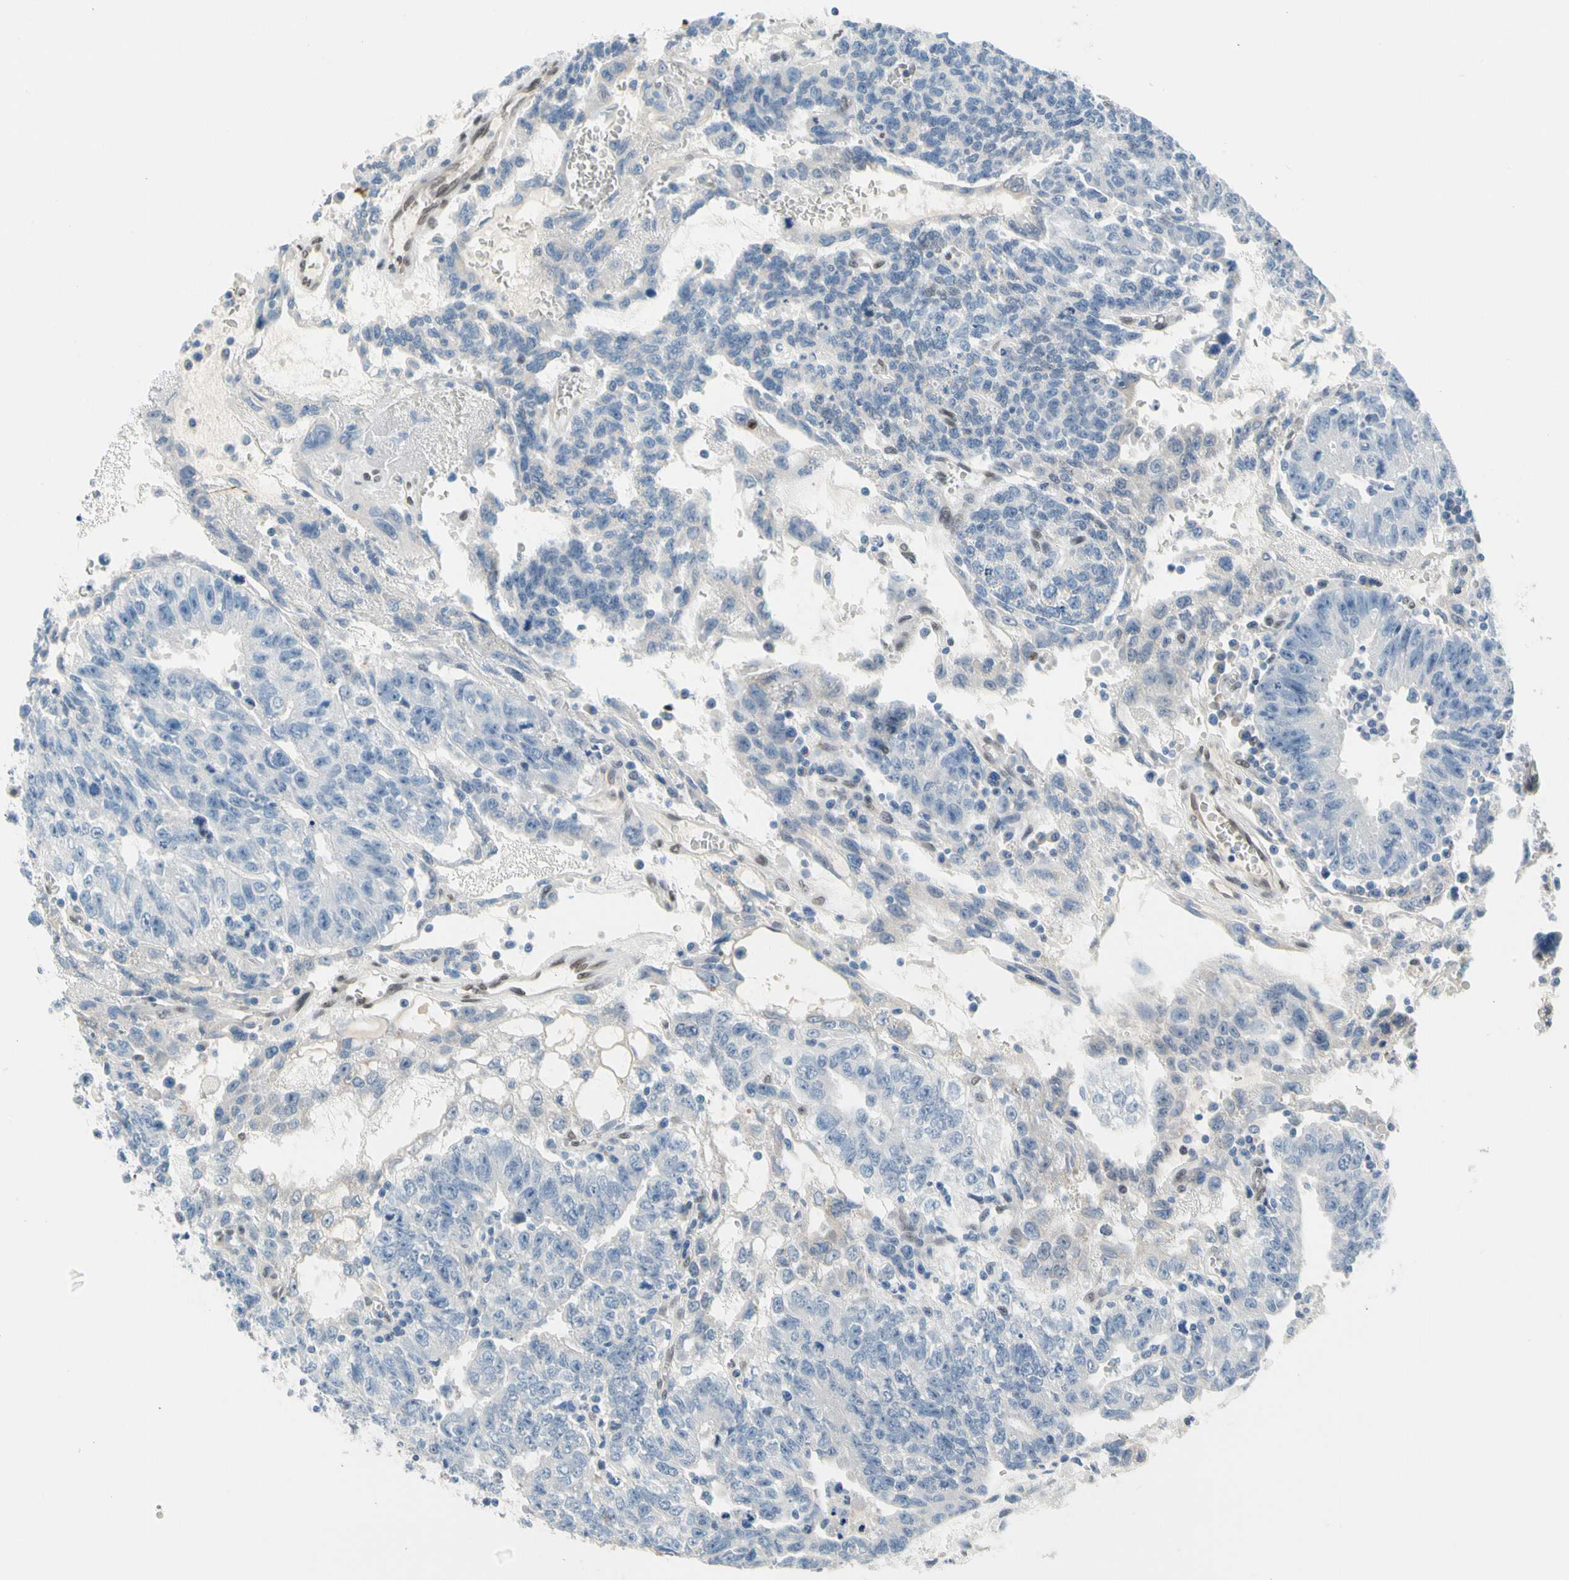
{"staining": {"intensity": "negative", "quantity": "none", "location": "none"}, "tissue": "testis cancer", "cell_type": "Tumor cells", "image_type": "cancer", "snomed": [{"axis": "morphology", "description": "Seminoma, NOS"}, {"axis": "morphology", "description": "Carcinoma, Embryonal, NOS"}, {"axis": "topography", "description": "Testis"}], "caption": "The histopathology image demonstrates no staining of tumor cells in testis cancer (seminoma). (IHC, brightfield microscopy, high magnification).", "gene": "NFIA", "patient": {"sex": "male", "age": 52}}